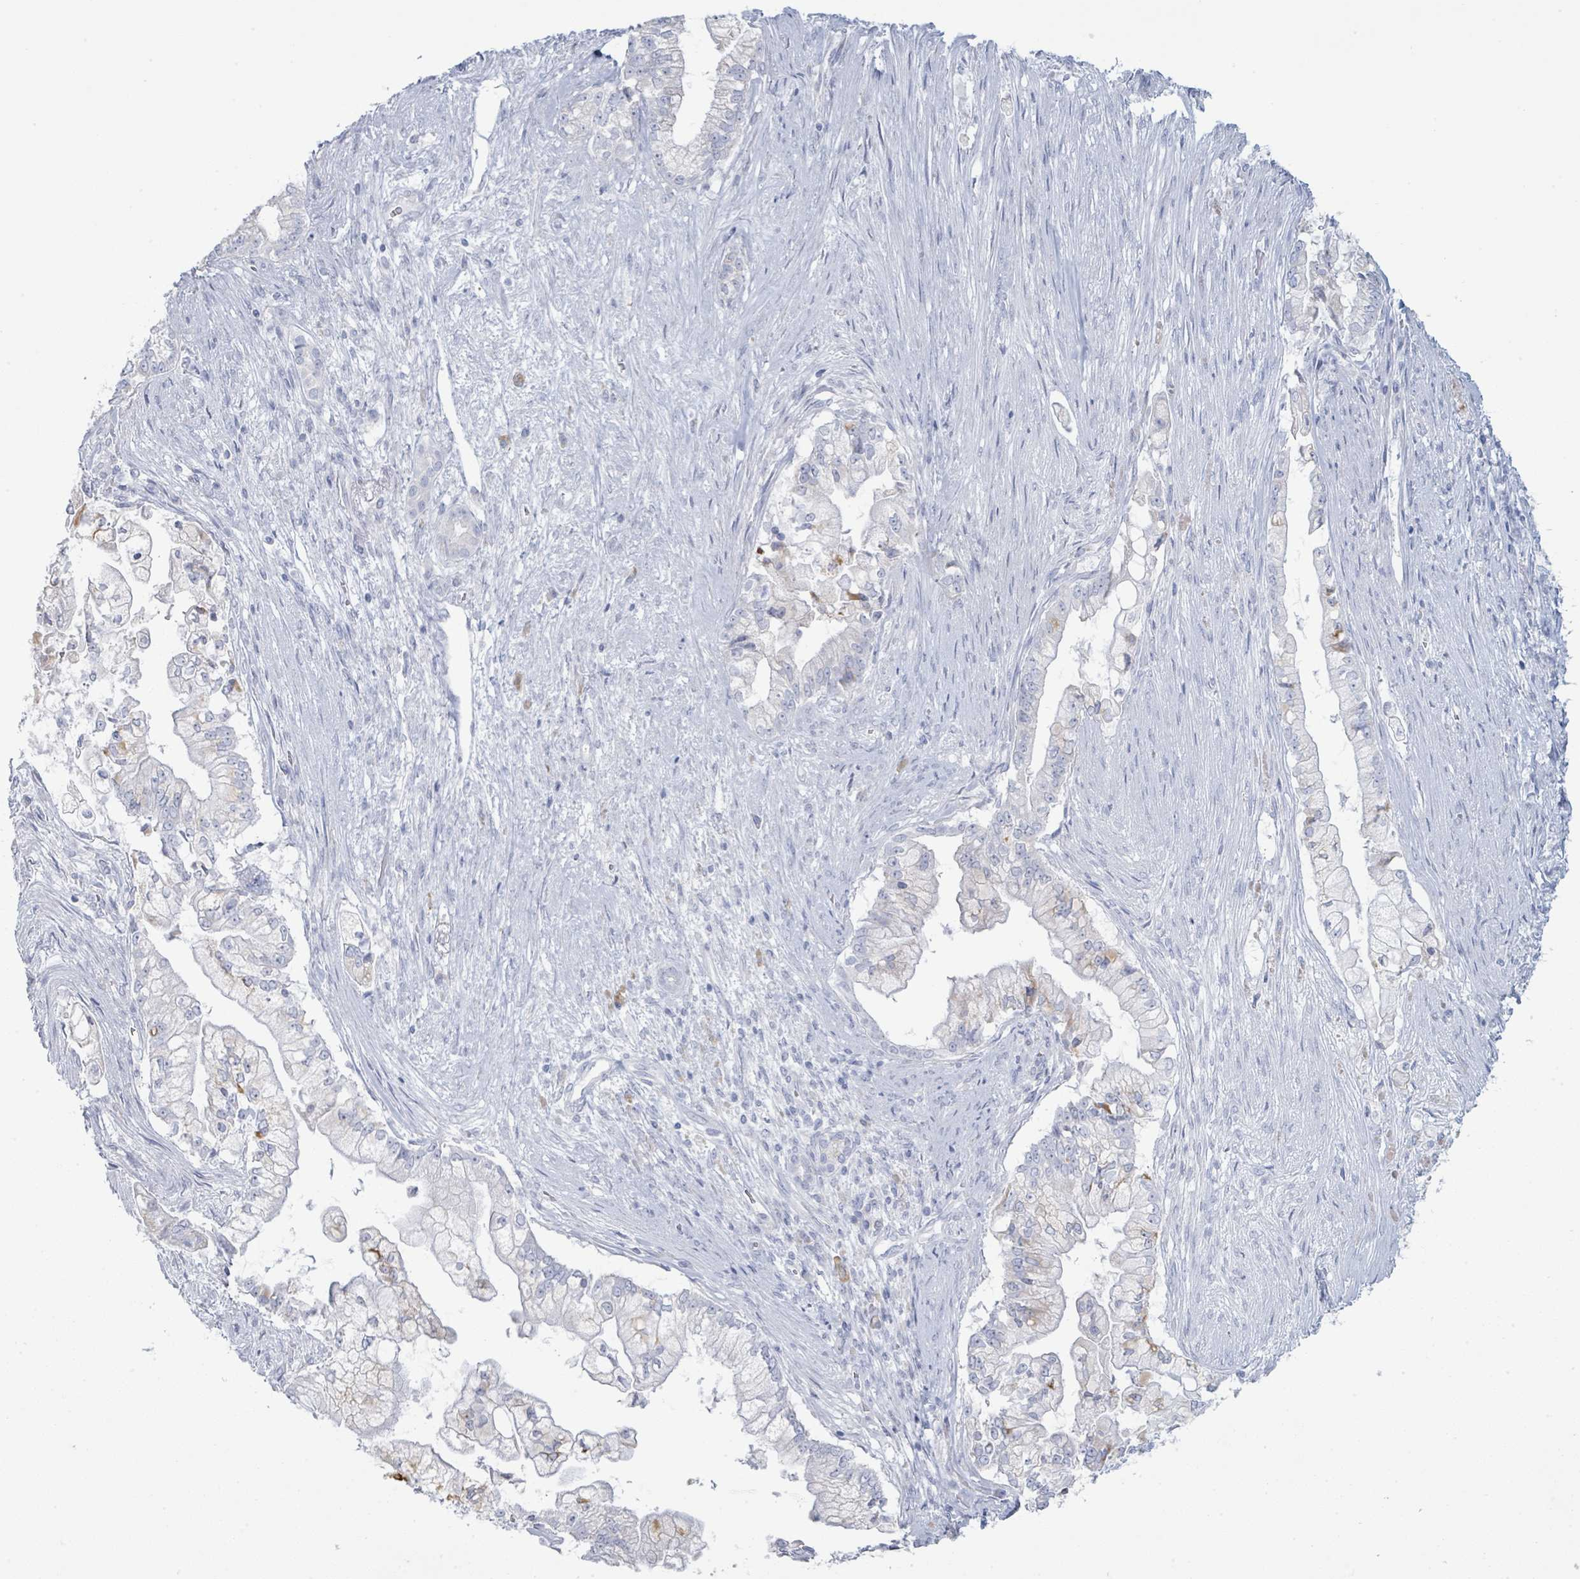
{"staining": {"intensity": "negative", "quantity": "none", "location": "none"}, "tissue": "pancreatic cancer", "cell_type": "Tumor cells", "image_type": "cancer", "snomed": [{"axis": "morphology", "description": "Adenocarcinoma, NOS"}, {"axis": "topography", "description": "Pancreas"}], "caption": "A histopathology image of human pancreatic cancer (adenocarcinoma) is negative for staining in tumor cells.", "gene": "PGA3", "patient": {"sex": "female", "age": 69}}